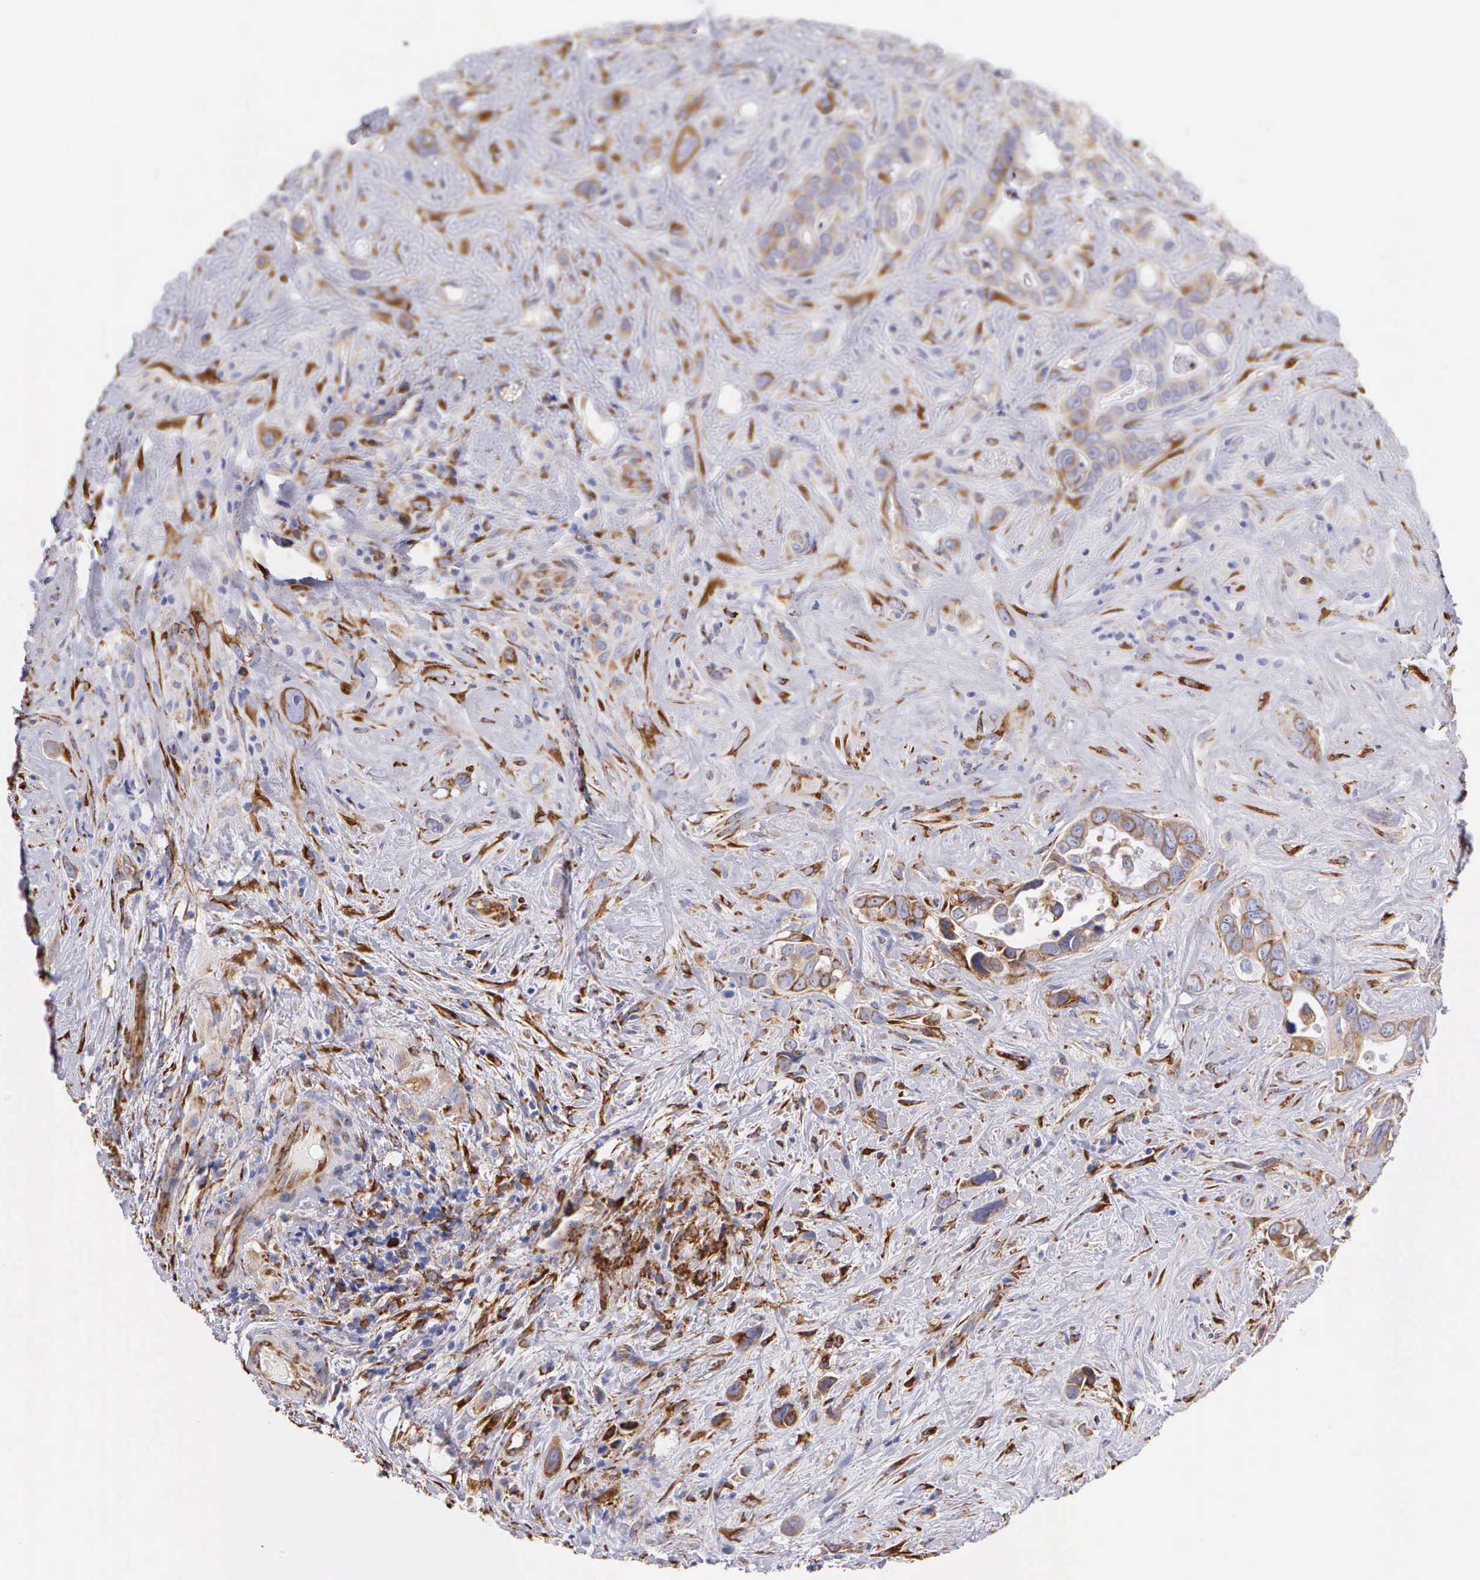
{"staining": {"intensity": "strong", "quantity": ">75%", "location": "cytoplasmic/membranous"}, "tissue": "liver cancer", "cell_type": "Tumor cells", "image_type": "cancer", "snomed": [{"axis": "morphology", "description": "Cholangiocarcinoma"}, {"axis": "topography", "description": "Liver"}], "caption": "A histopathology image showing strong cytoplasmic/membranous staining in about >75% of tumor cells in liver cholangiocarcinoma, as visualized by brown immunohistochemical staining.", "gene": "CKAP4", "patient": {"sex": "female", "age": 79}}